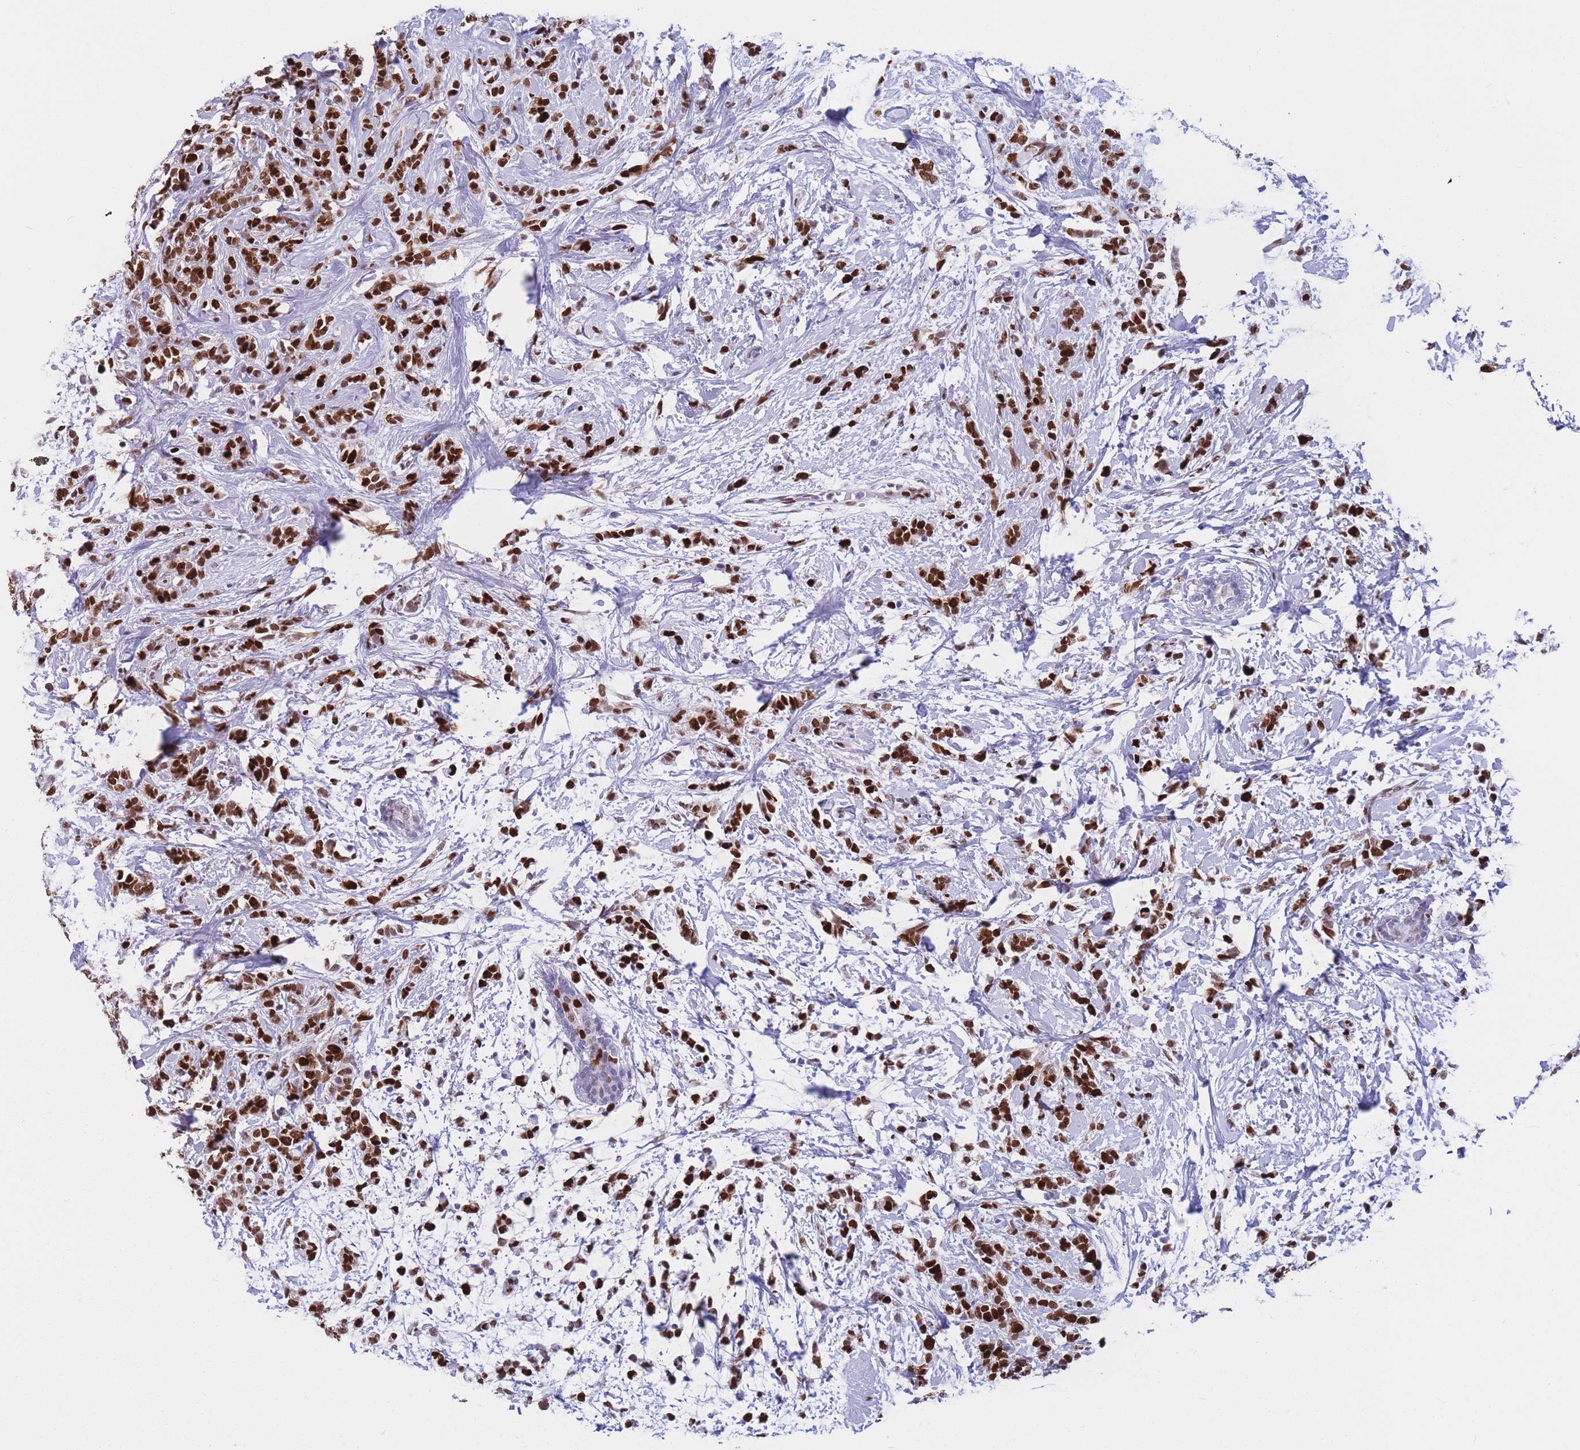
{"staining": {"intensity": "strong", "quantity": ">75%", "location": "nuclear"}, "tissue": "breast cancer", "cell_type": "Tumor cells", "image_type": "cancer", "snomed": [{"axis": "morphology", "description": "Lobular carcinoma"}, {"axis": "topography", "description": "Breast"}], "caption": "Human breast cancer stained with a brown dye reveals strong nuclear positive positivity in about >75% of tumor cells.", "gene": "NASP", "patient": {"sex": "female", "age": 58}}